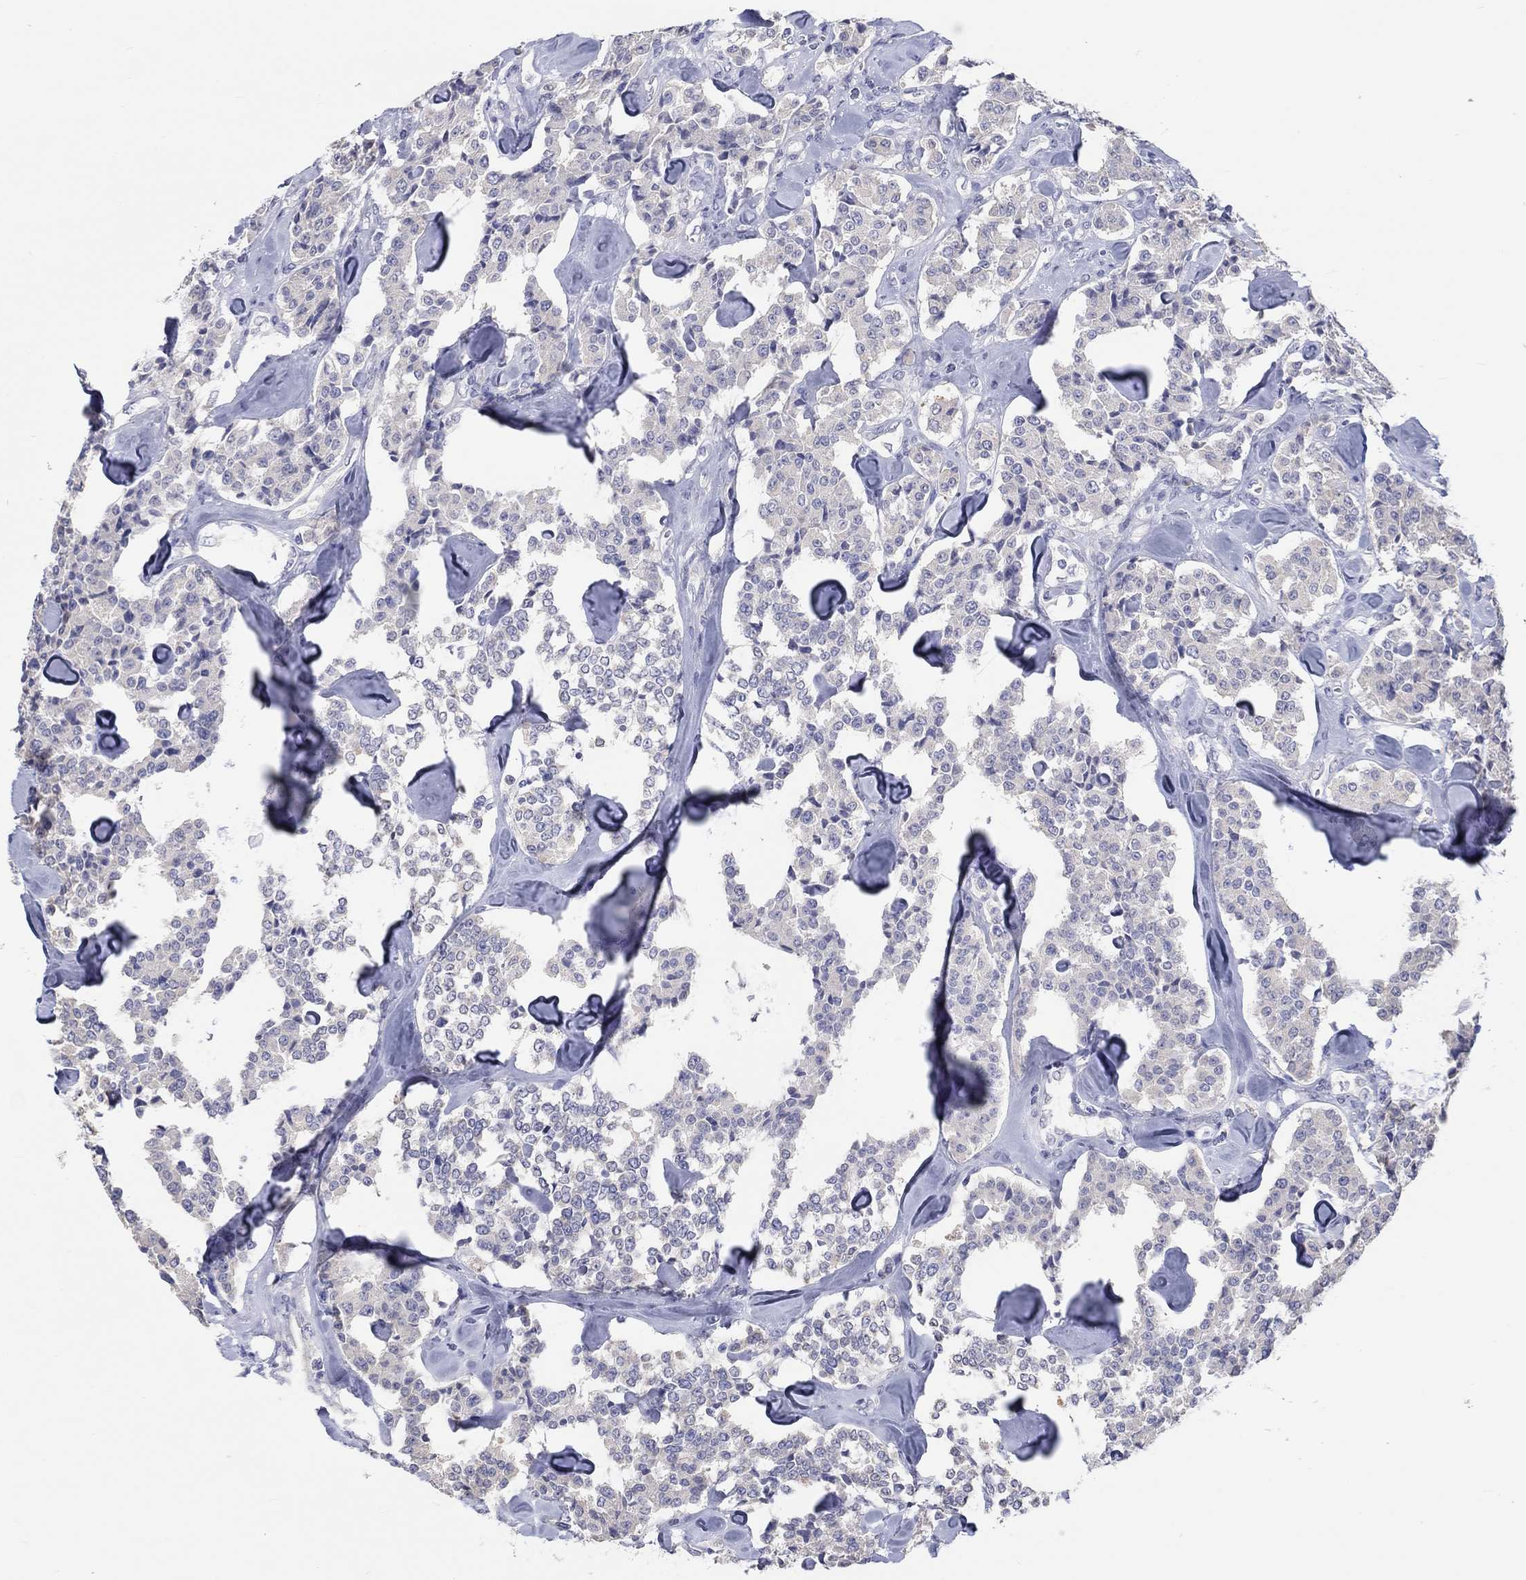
{"staining": {"intensity": "negative", "quantity": "none", "location": "none"}, "tissue": "carcinoid", "cell_type": "Tumor cells", "image_type": "cancer", "snomed": [{"axis": "morphology", "description": "Carcinoid, malignant, NOS"}, {"axis": "topography", "description": "Pancreas"}], "caption": "DAB (3,3'-diaminobenzidine) immunohistochemical staining of malignant carcinoid exhibits no significant staining in tumor cells. (Immunohistochemistry (ihc), brightfield microscopy, high magnification).", "gene": "LRRC4C", "patient": {"sex": "male", "age": 41}}